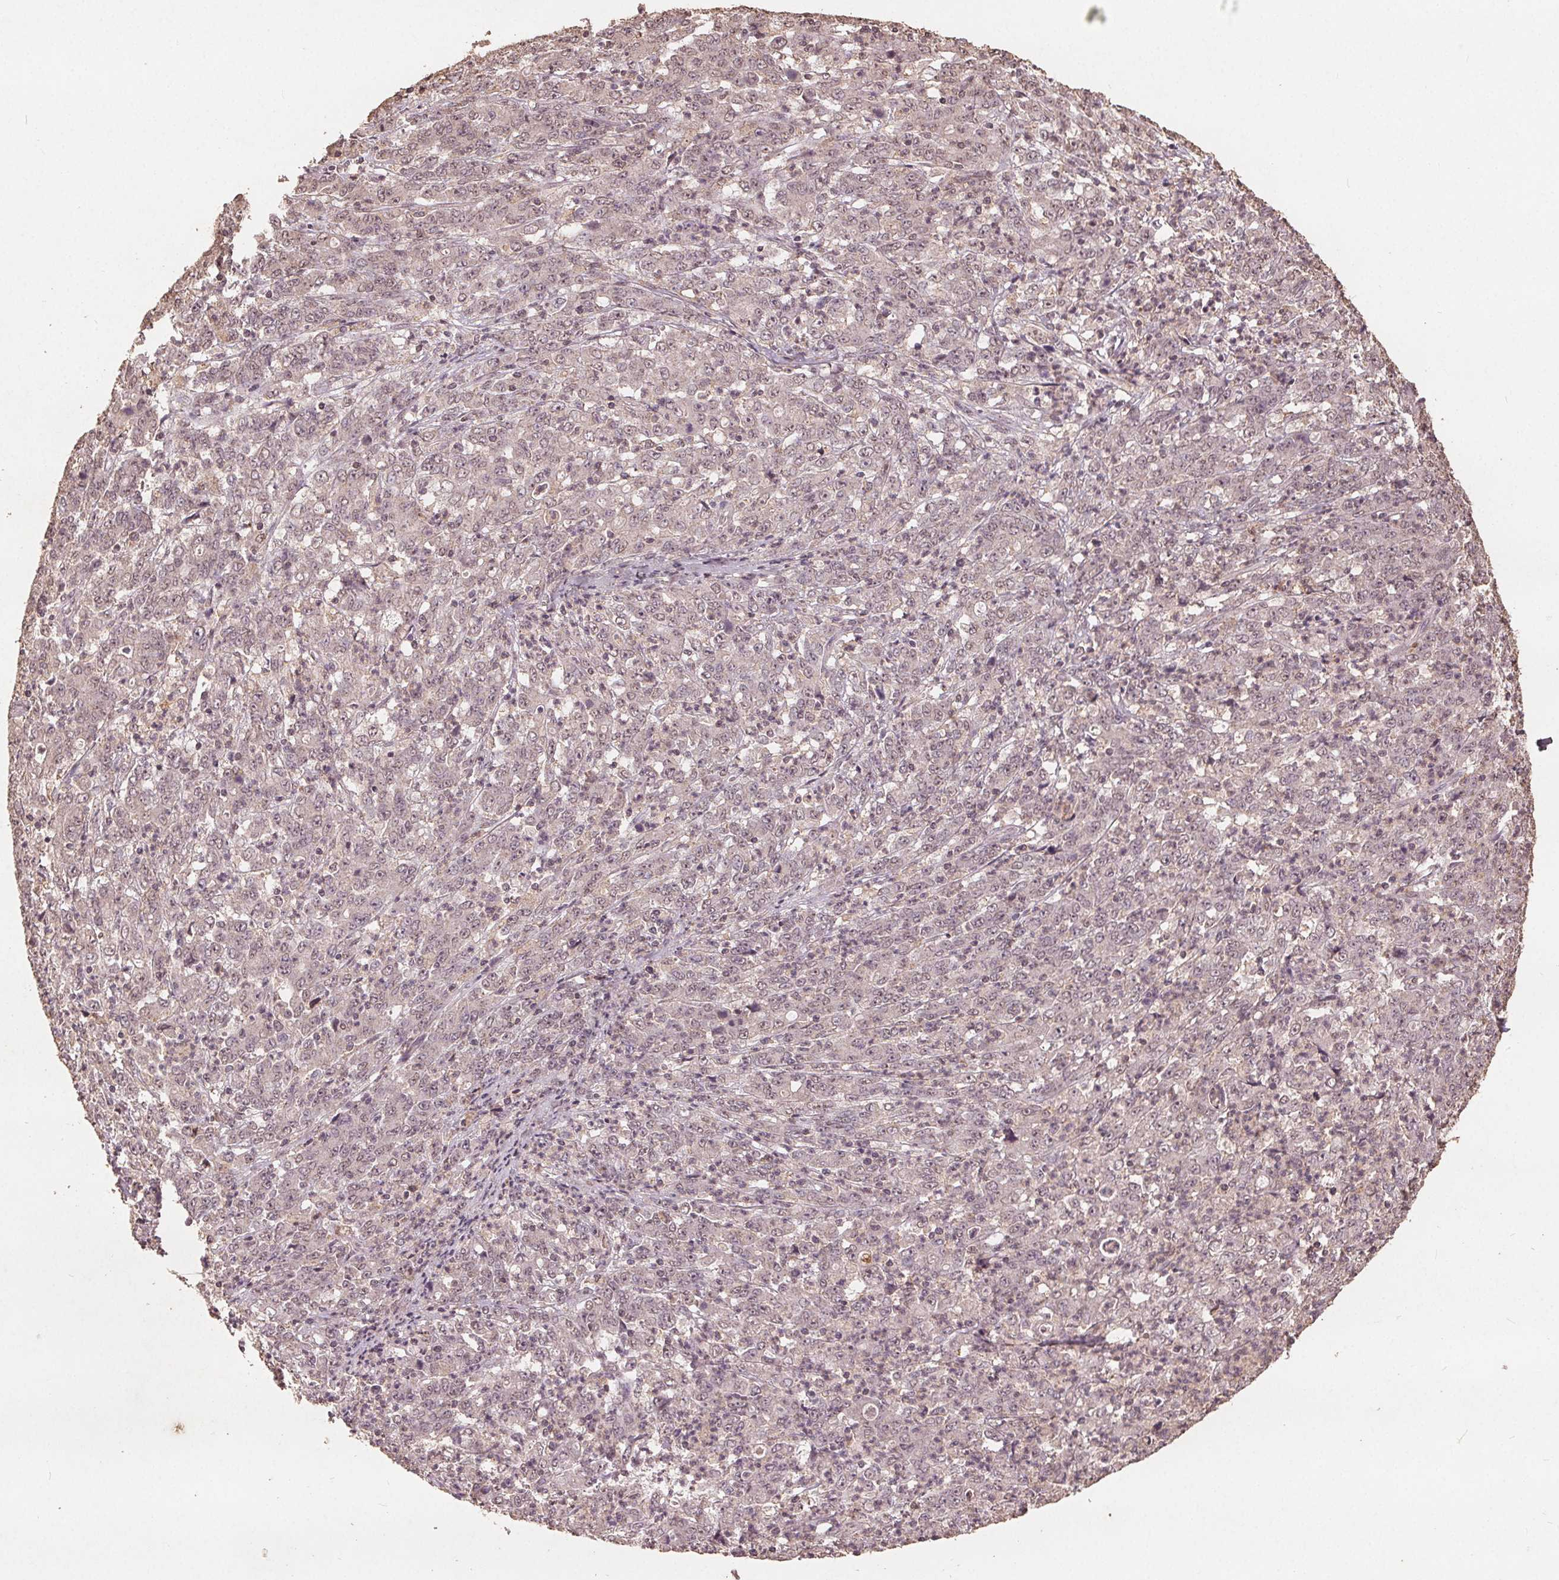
{"staining": {"intensity": "weak", "quantity": "<25%", "location": "nuclear"}, "tissue": "stomach cancer", "cell_type": "Tumor cells", "image_type": "cancer", "snomed": [{"axis": "morphology", "description": "Adenocarcinoma, NOS"}, {"axis": "topography", "description": "Stomach, lower"}], "caption": "High power microscopy micrograph of an immunohistochemistry histopathology image of adenocarcinoma (stomach), revealing no significant positivity in tumor cells.", "gene": "DSG3", "patient": {"sex": "female", "age": 71}}